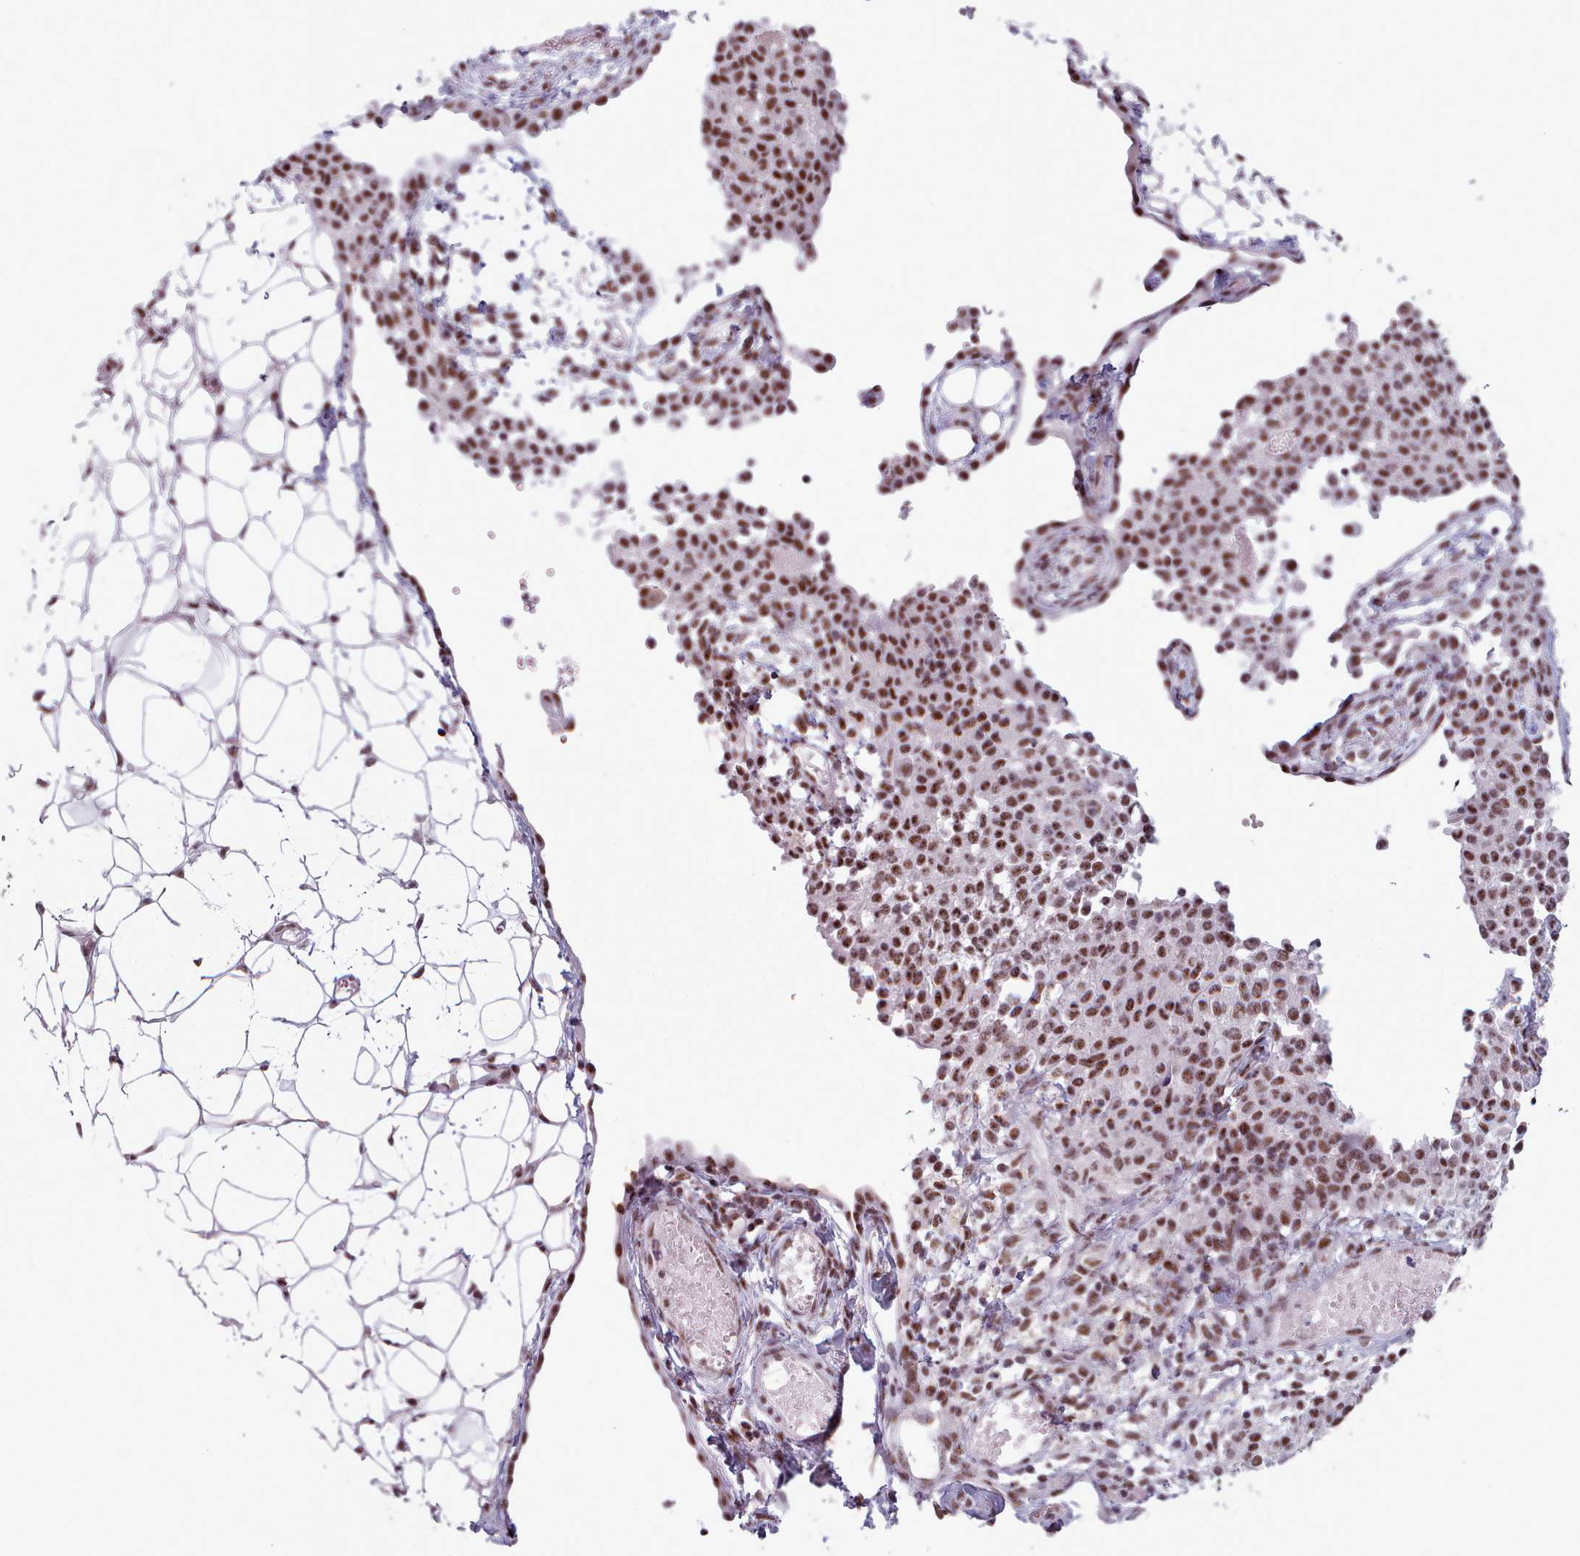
{"staining": {"intensity": "strong", "quantity": ">75%", "location": "nuclear"}, "tissue": "ovarian cancer", "cell_type": "Tumor cells", "image_type": "cancer", "snomed": [{"axis": "morphology", "description": "Carcinoma, endometroid"}, {"axis": "topography", "description": "Ovary"}], "caption": "This is a micrograph of immunohistochemistry (IHC) staining of ovarian endometroid carcinoma, which shows strong expression in the nuclear of tumor cells.", "gene": "SRRM1", "patient": {"sex": "female", "age": 42}}